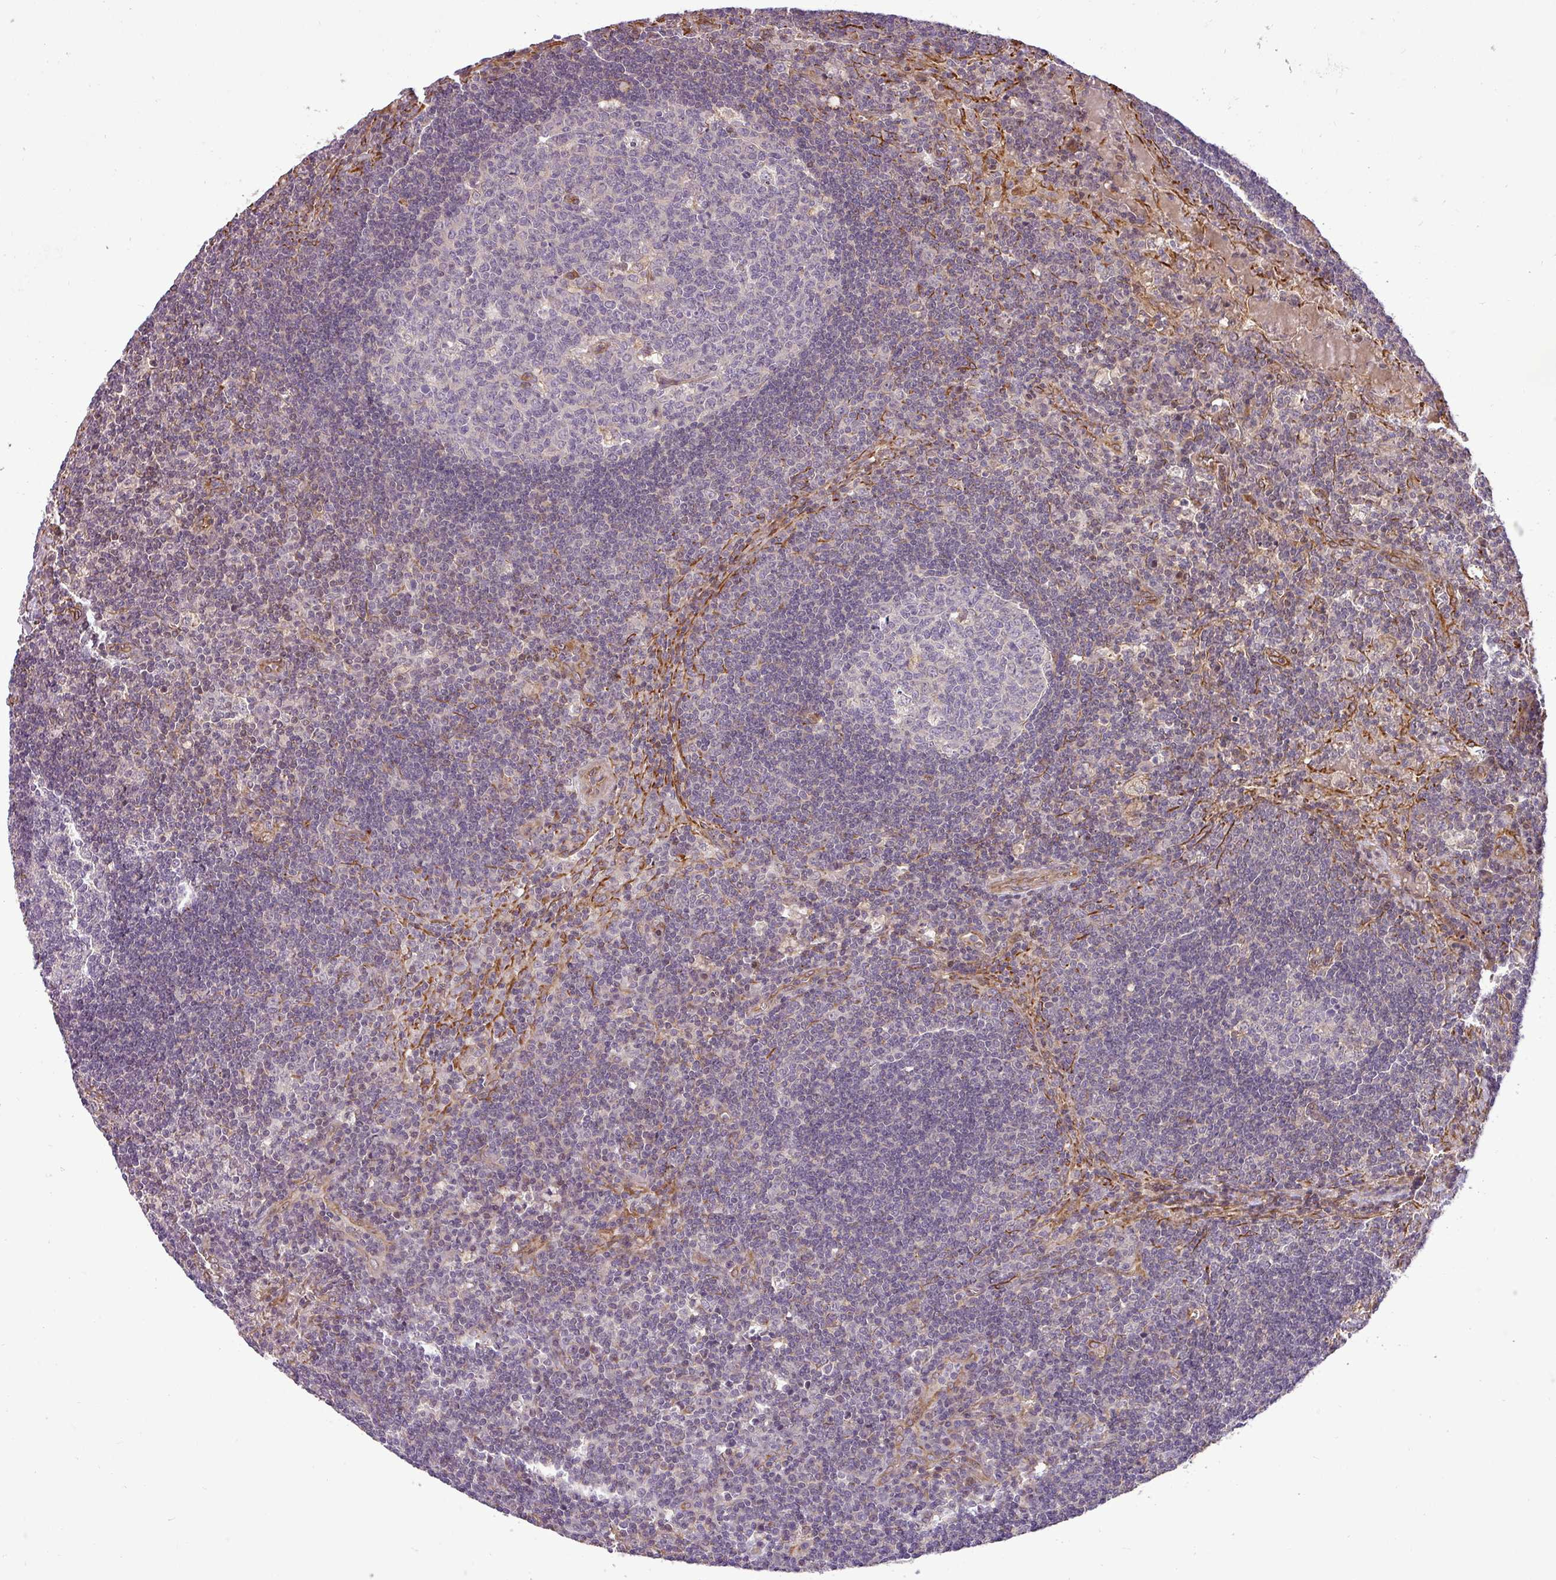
{"staining": {"intensity": "negative", "quantity": "none", "location": "none"}, "tissue": "lymph node", "cell_type": "Germinal center cells", "image_type": "normal", "snomed": [{"axis": "morphology", "description": "Normal tissue, NOS"}, {"axis": "topography", "description": "Lymph node"}], "caption": "Germinal center cells show no significant positivity in normal lymph node.", "gene": "PDRG1", "patient": {"sex": "male", "age": 58}}